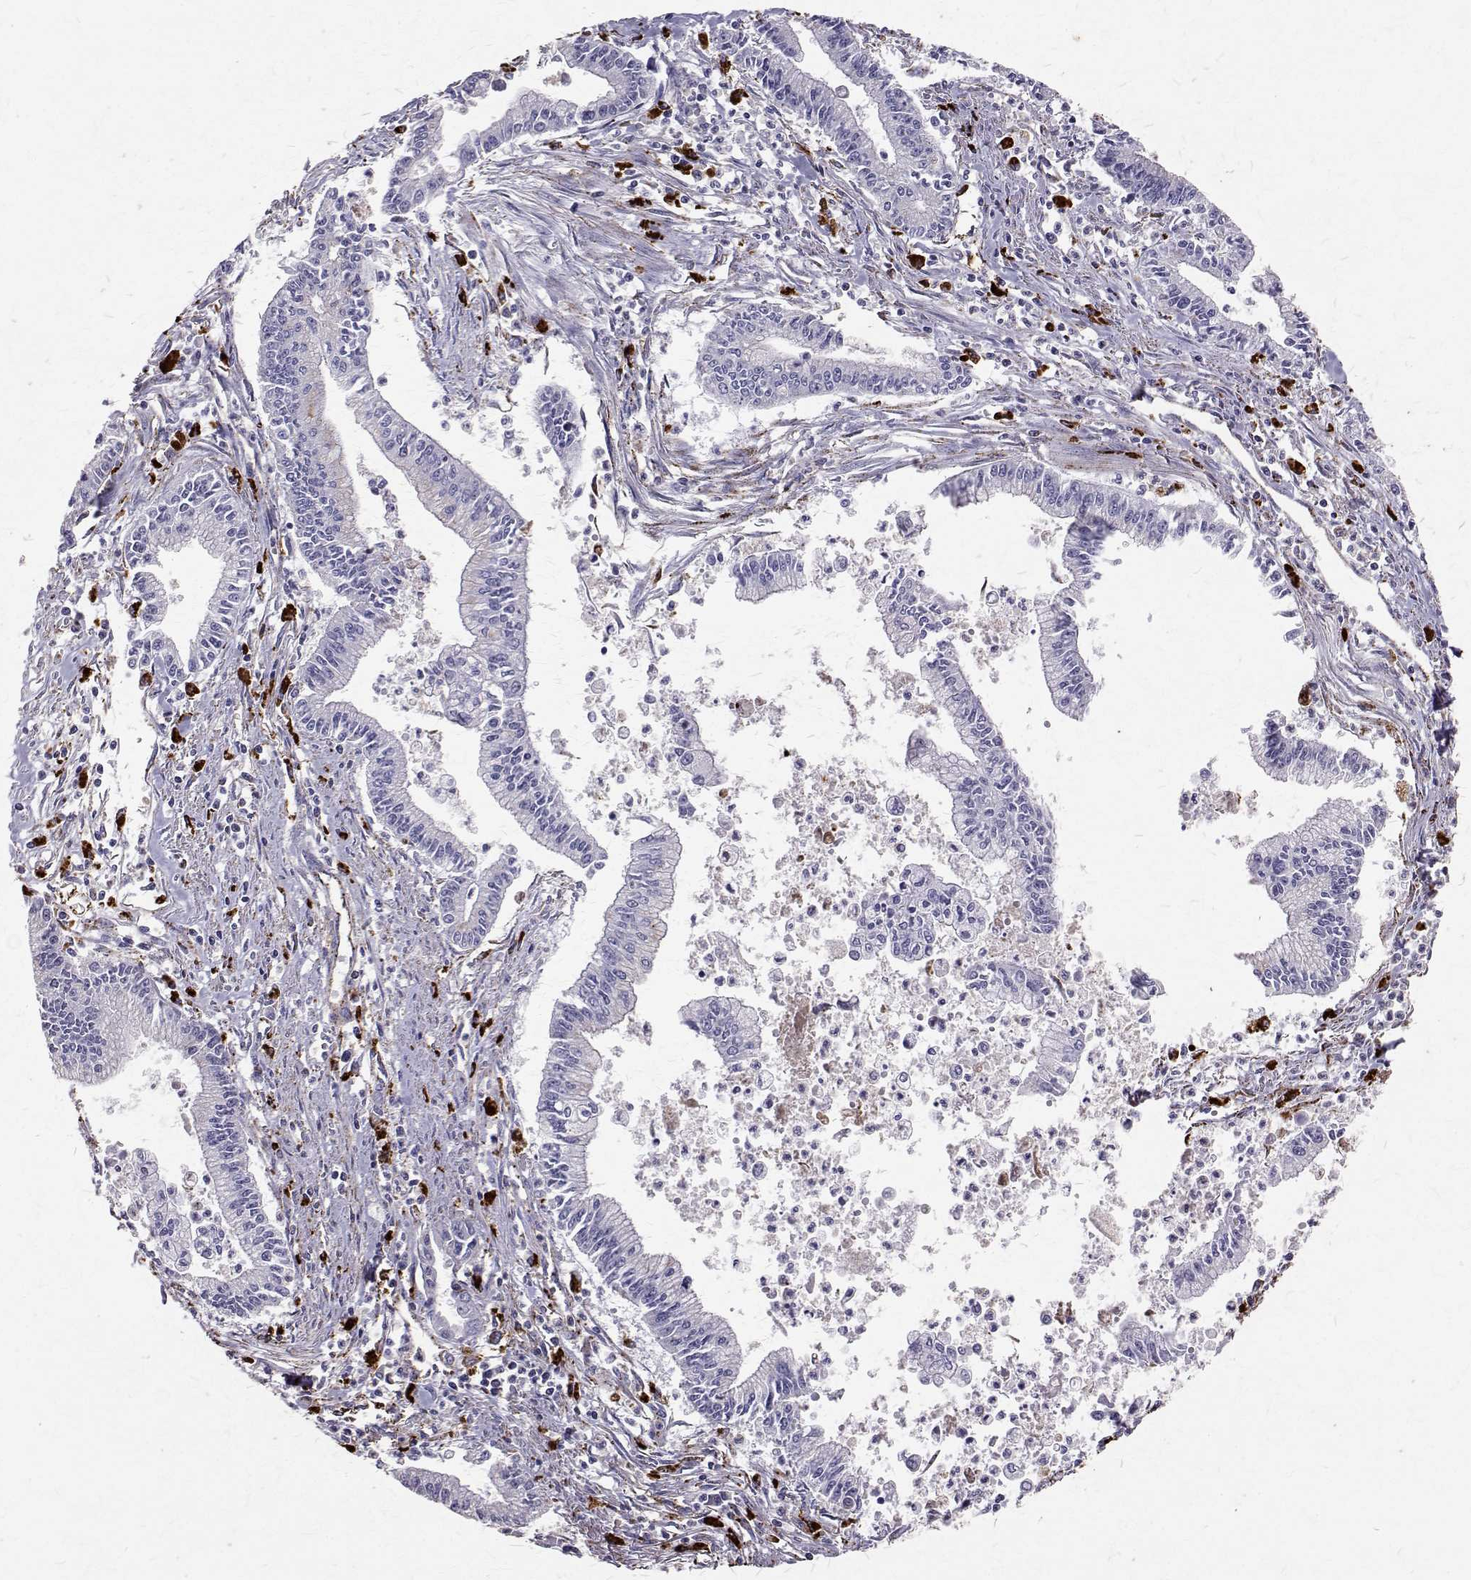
{"staining": {"intensity": "negative", "quantity": "none", "location": "none"}, "tissue": "pancreatic cancer", "cell_type": "Tumor cells", "image_type": "cancer", "snomed": [{"axis": "morphology", "description": "Adenocarcinoma, NOS"}, {"axis": "topography", "description": "Pancreas"}], "caption": "IHC of human pancreatic cancer (adenocarcinoma) demonstrates no positivity in tumor cells. The staining was performed using DAB to visualize the protein expression in brown, while the nuclei were stained in blue with hematoxylin (Magnification: 20x).", "gene": "TPP1", "patient": {"sex": "female", "age": 65}}